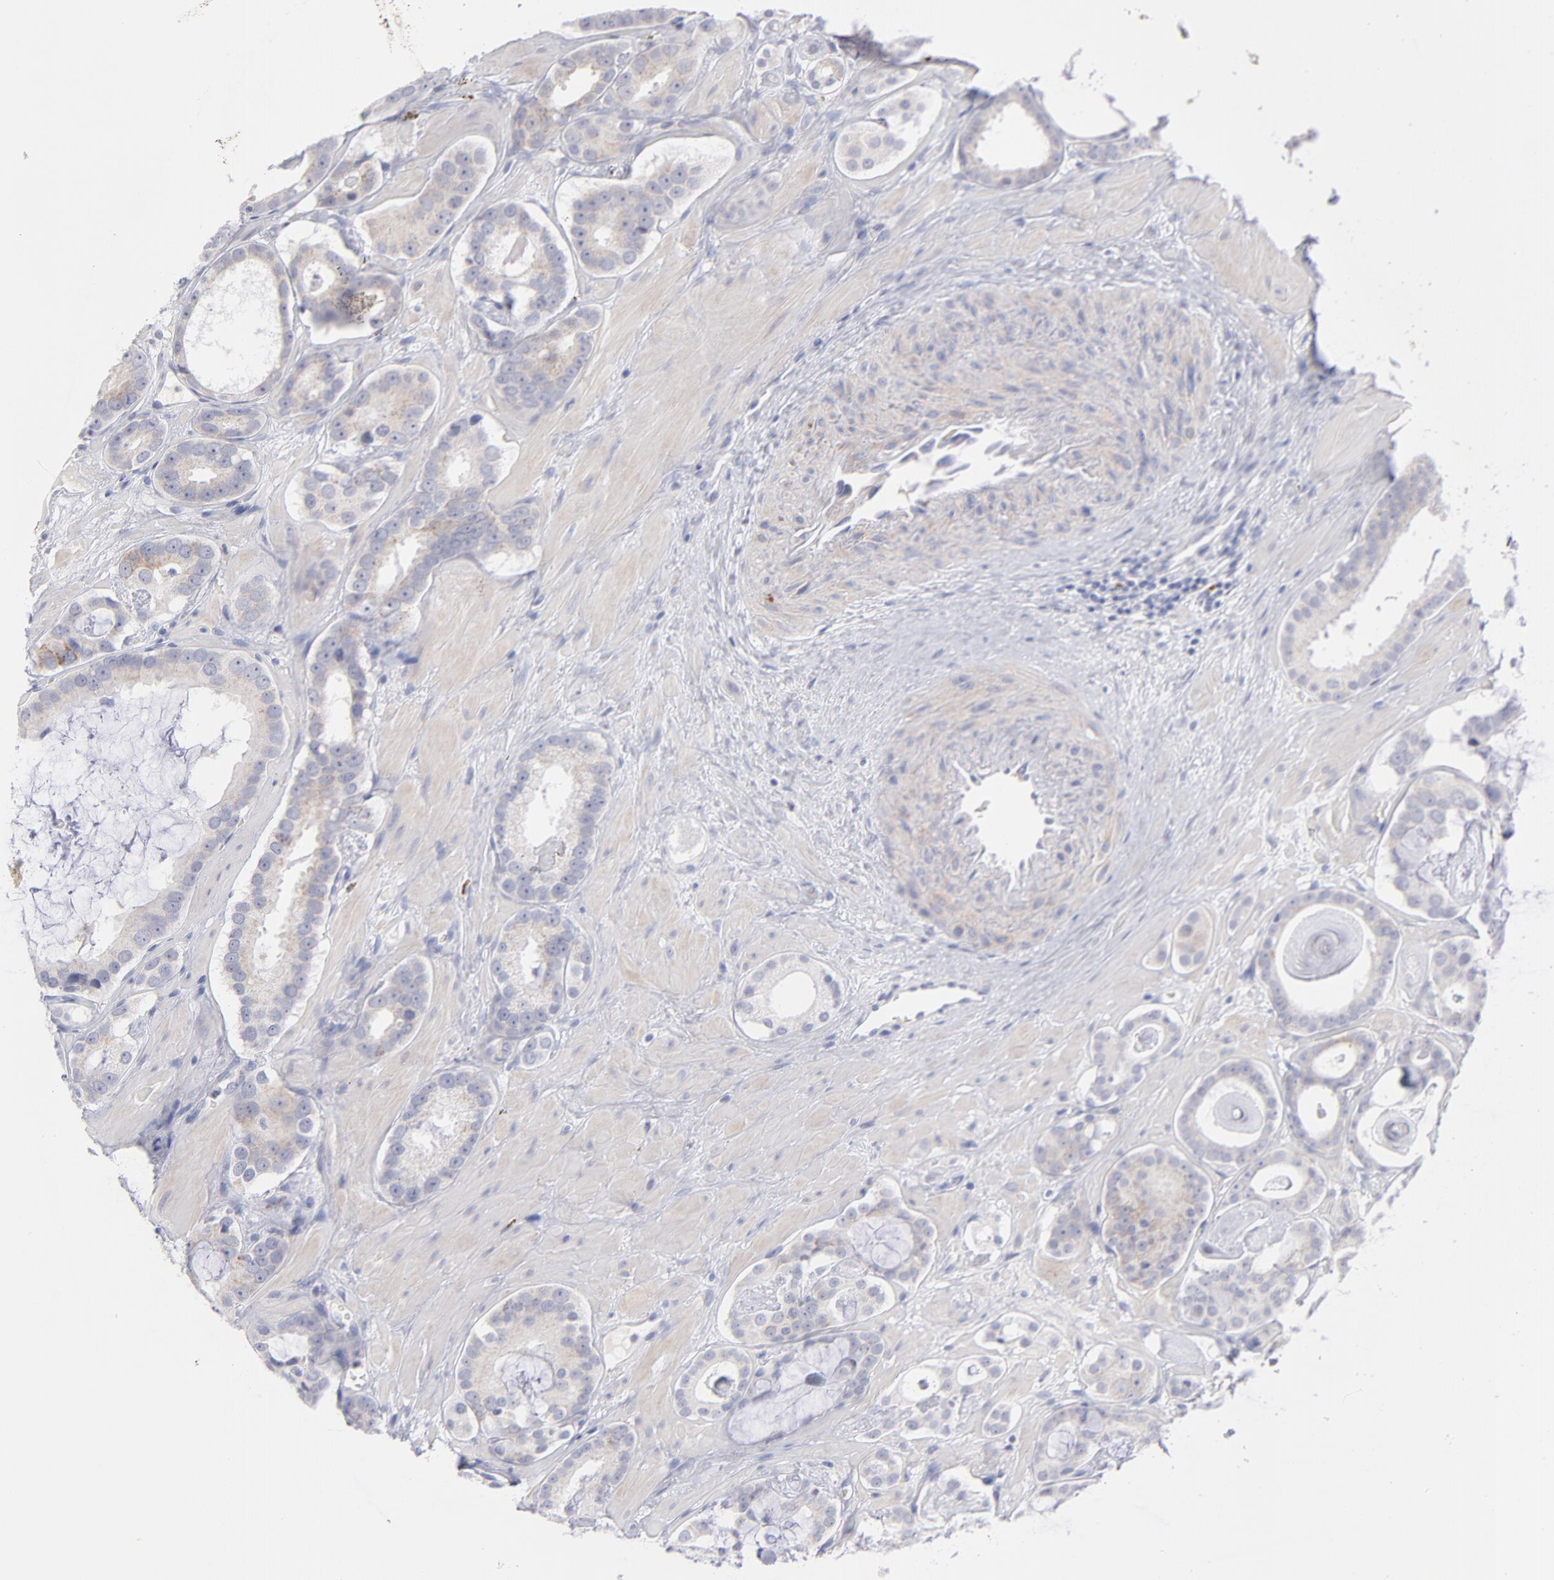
{"staining": {"intensity": "weak", "quantity": "25%-75%", "location": "cytoplasmic/membranous"}, "tissue": "prostate cancer", "cell_type": "Tumor cells", "image_type": "cancer", "snomed": [{"axis": "morphology", "description": "Adenocarcinoma, Low grade"}, {"axis": "topography", "description": "Prostate"}], "caption": "Immunohistochemistry photomicrograph of human prostate cancer (adenocarcinoma (low-grade)) stained for a protein (brown), which shows low levels of weak cytoplasmic/membranous staining in approximately 25%-75% of tumor cells.", "gene": "MTHFD2", "patient": {"sex": "male", "age": 57}}